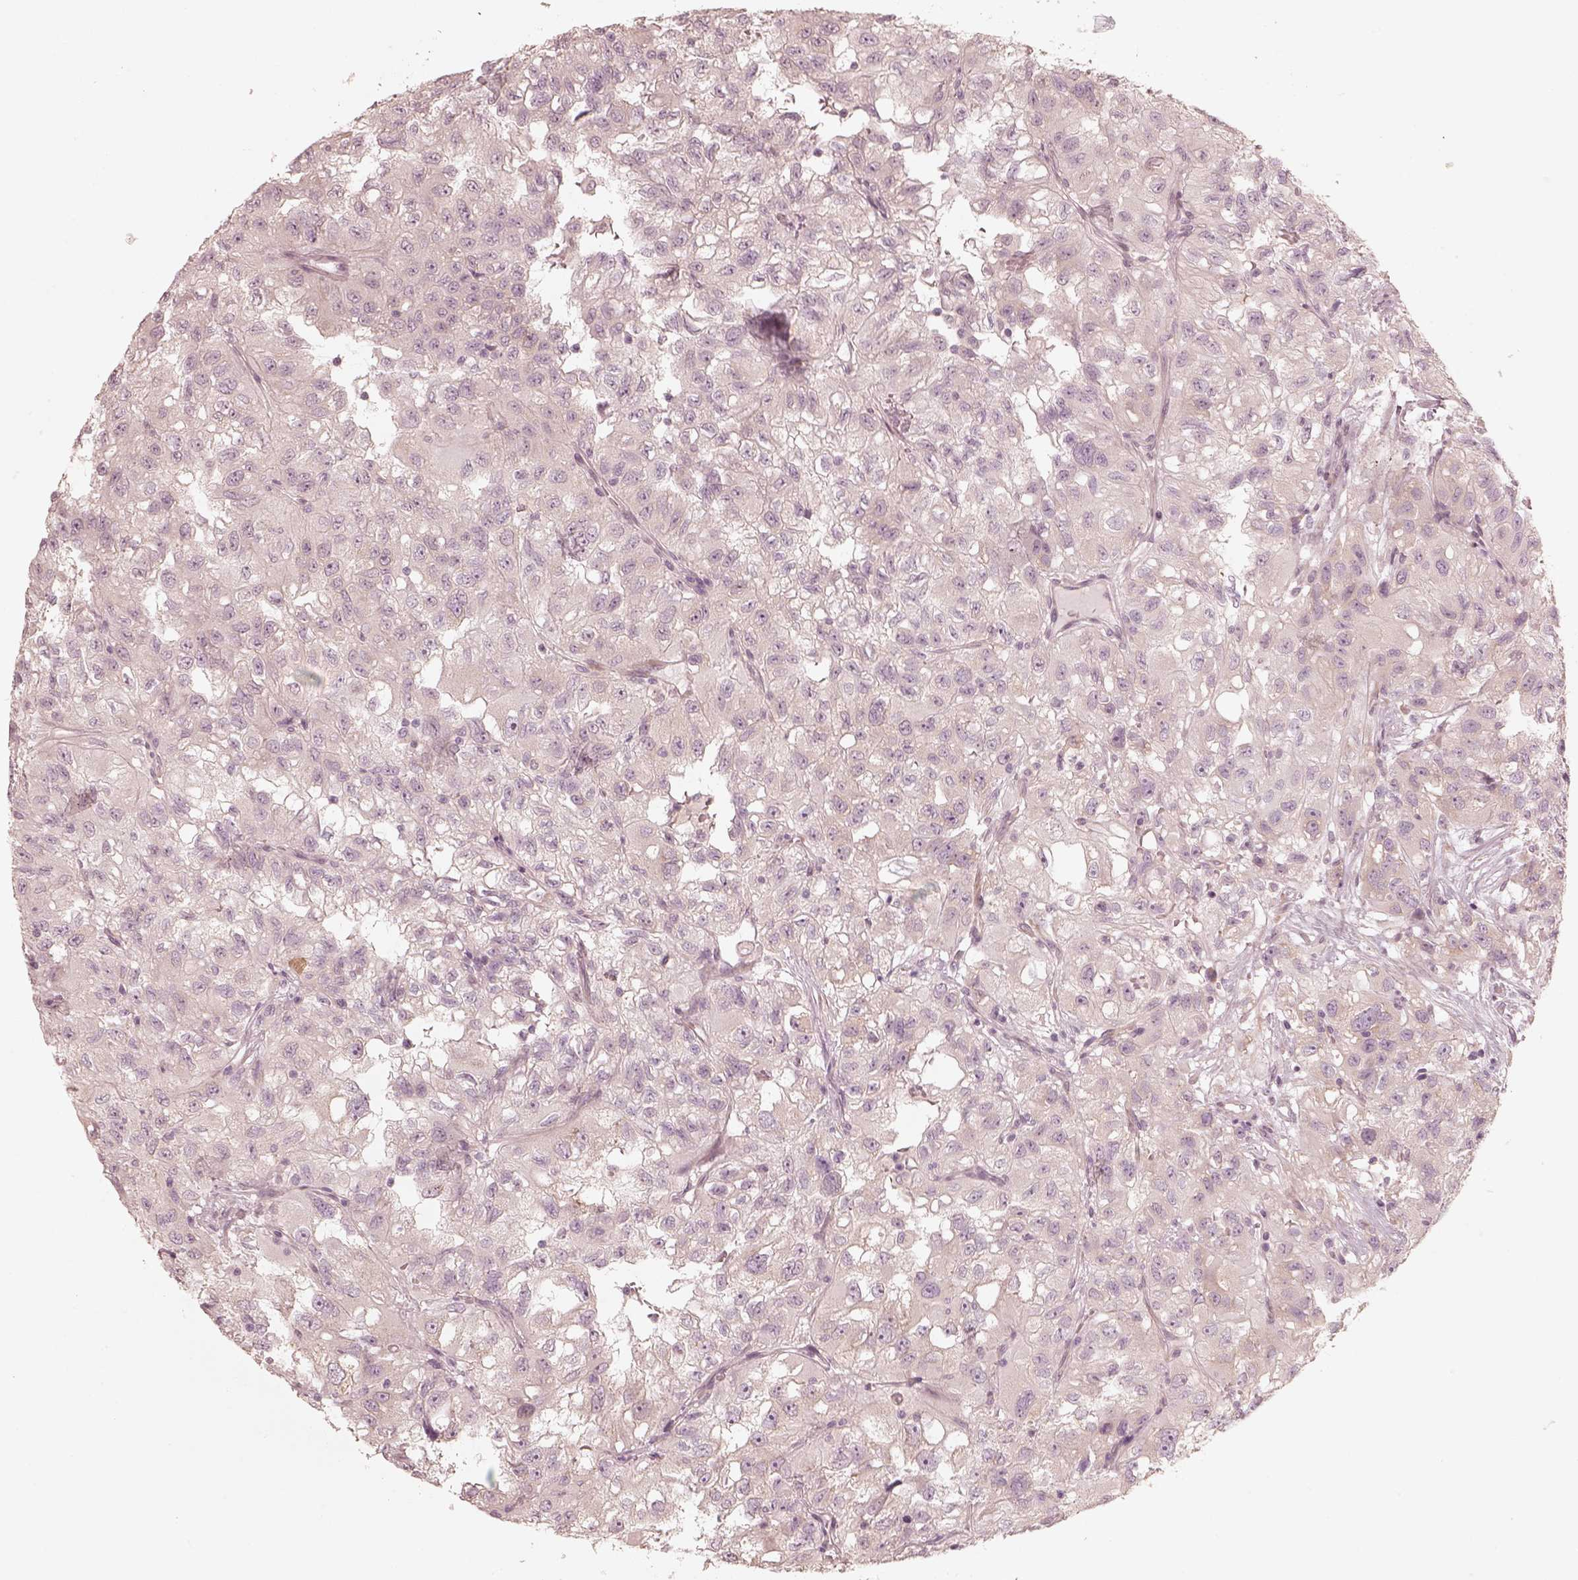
{"staining": {"intensity": "negative", "quantity": "none", "location": "none"}, "tissue": "renal cancer", "cell_type": "Tumor cells", "image_type": "cancer", "snomed": [{"axis": "morphology", "description": "Adenocarcinoma, NOS"}, {"axis": "topography", "description": "Kidney"}], "caption": "Tumor cells are negative for brown protein staining in renal cancer. The staining is performed using DAB (3,3'-diaminobenzidine) brown chromogen with nuclei counter-stained in using hematoxylin.", "gene": "RAB3C", "patient": {"sex": "male", "age": 64}}